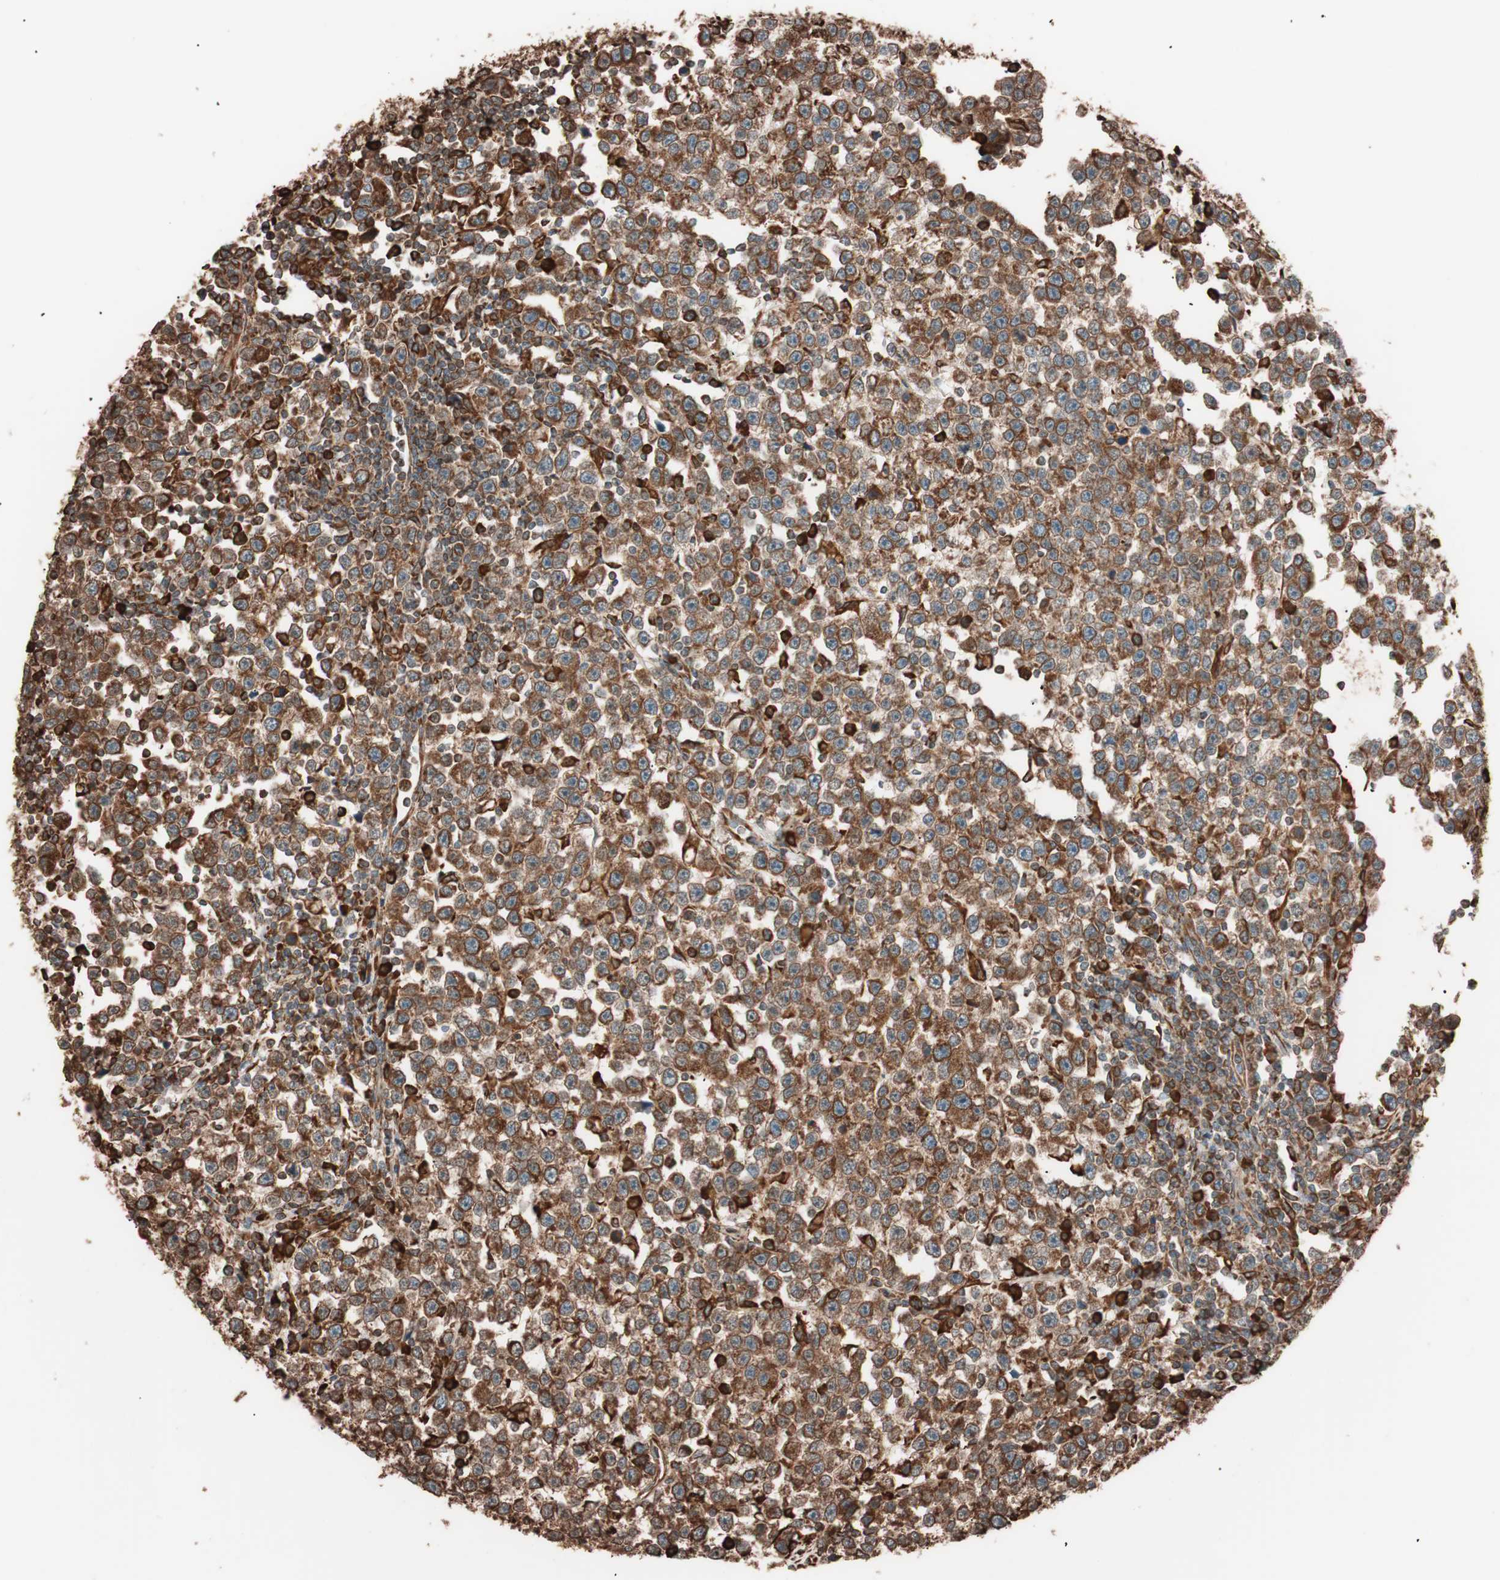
{"staining": {"intensity": "strong", "quantity": ">75%", "location": "cytoplasmic/membranous"}, "tissue": "testis cancer", "cell_type": "Tumor cells", "image_type": "cancer", "snomed": [{"axis": "morphology", "description": "Seminoma, NOS"}, {"axis": "topography", "description": "Testis"}], "caption": "An immunohistochemistry (IHC) photomicrograph of tumor tissue is shown. Protein staining in brown shows strong cytoplasmic/membranous positivity in testis cancer within tumor cells. (brown staining indicates protein expression, while blue staining denotes nuclei).", "gene": "VEGFA", "patient": {"sex": "male", "age": 43}}